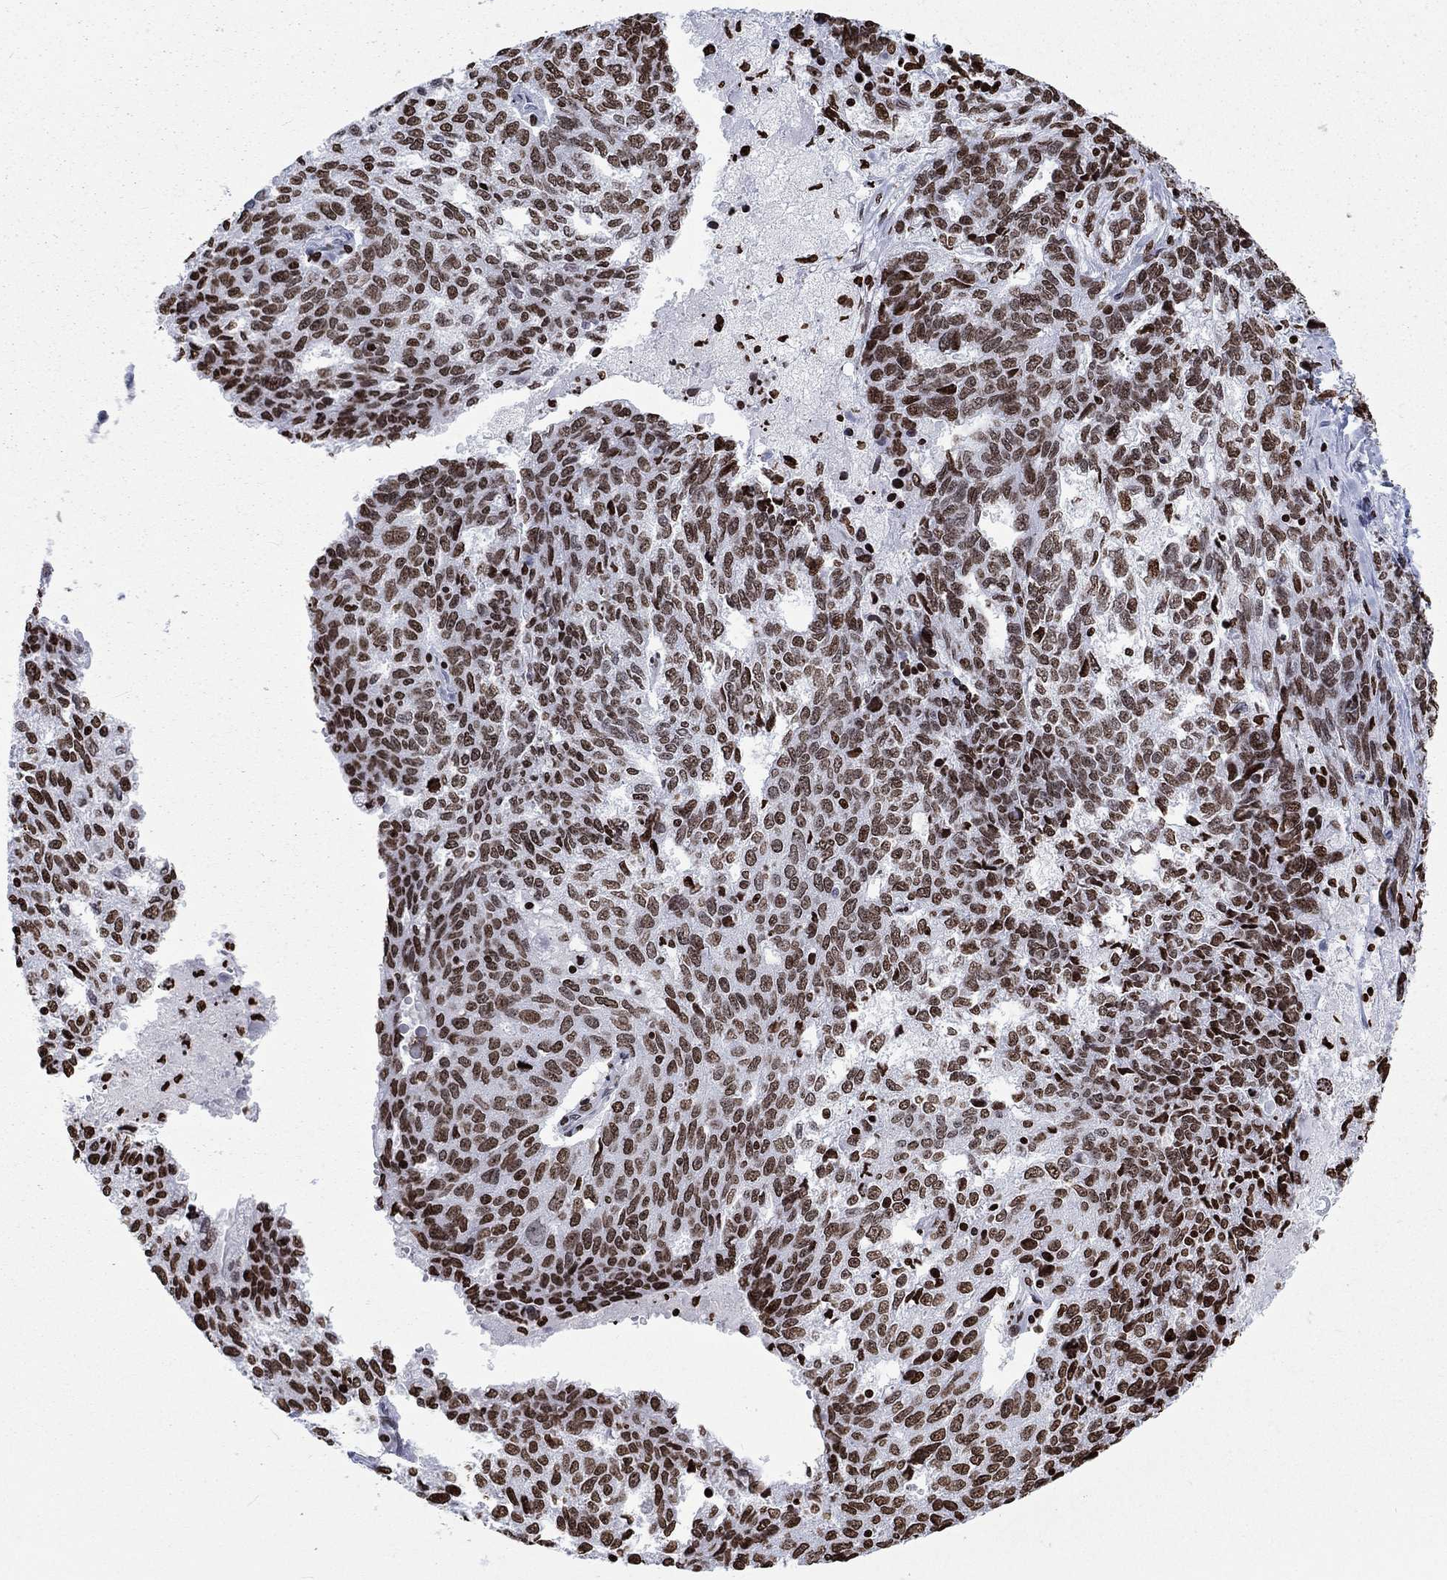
{"staining": {"intensity": "moderate", "quantity": ">75%", "location": "nuclear"}, "tissue": "ovarian cancer", "cell_type": "Tumor cells", "image_type": "cancer", "snomed": [{"axis": "morphology", "description": "Cystadenocarcinoma, serous, NOS"}, {"axis": "topography", "description": "Ovary"}], "caption": "Protein expression analysis of ovarian serous cystadenocarcinoma reveals moderate nuclear expression in approximately >75% of tumor cells.", "gene": "H1-5", "patient": {"sex": "female", "age": 71}}